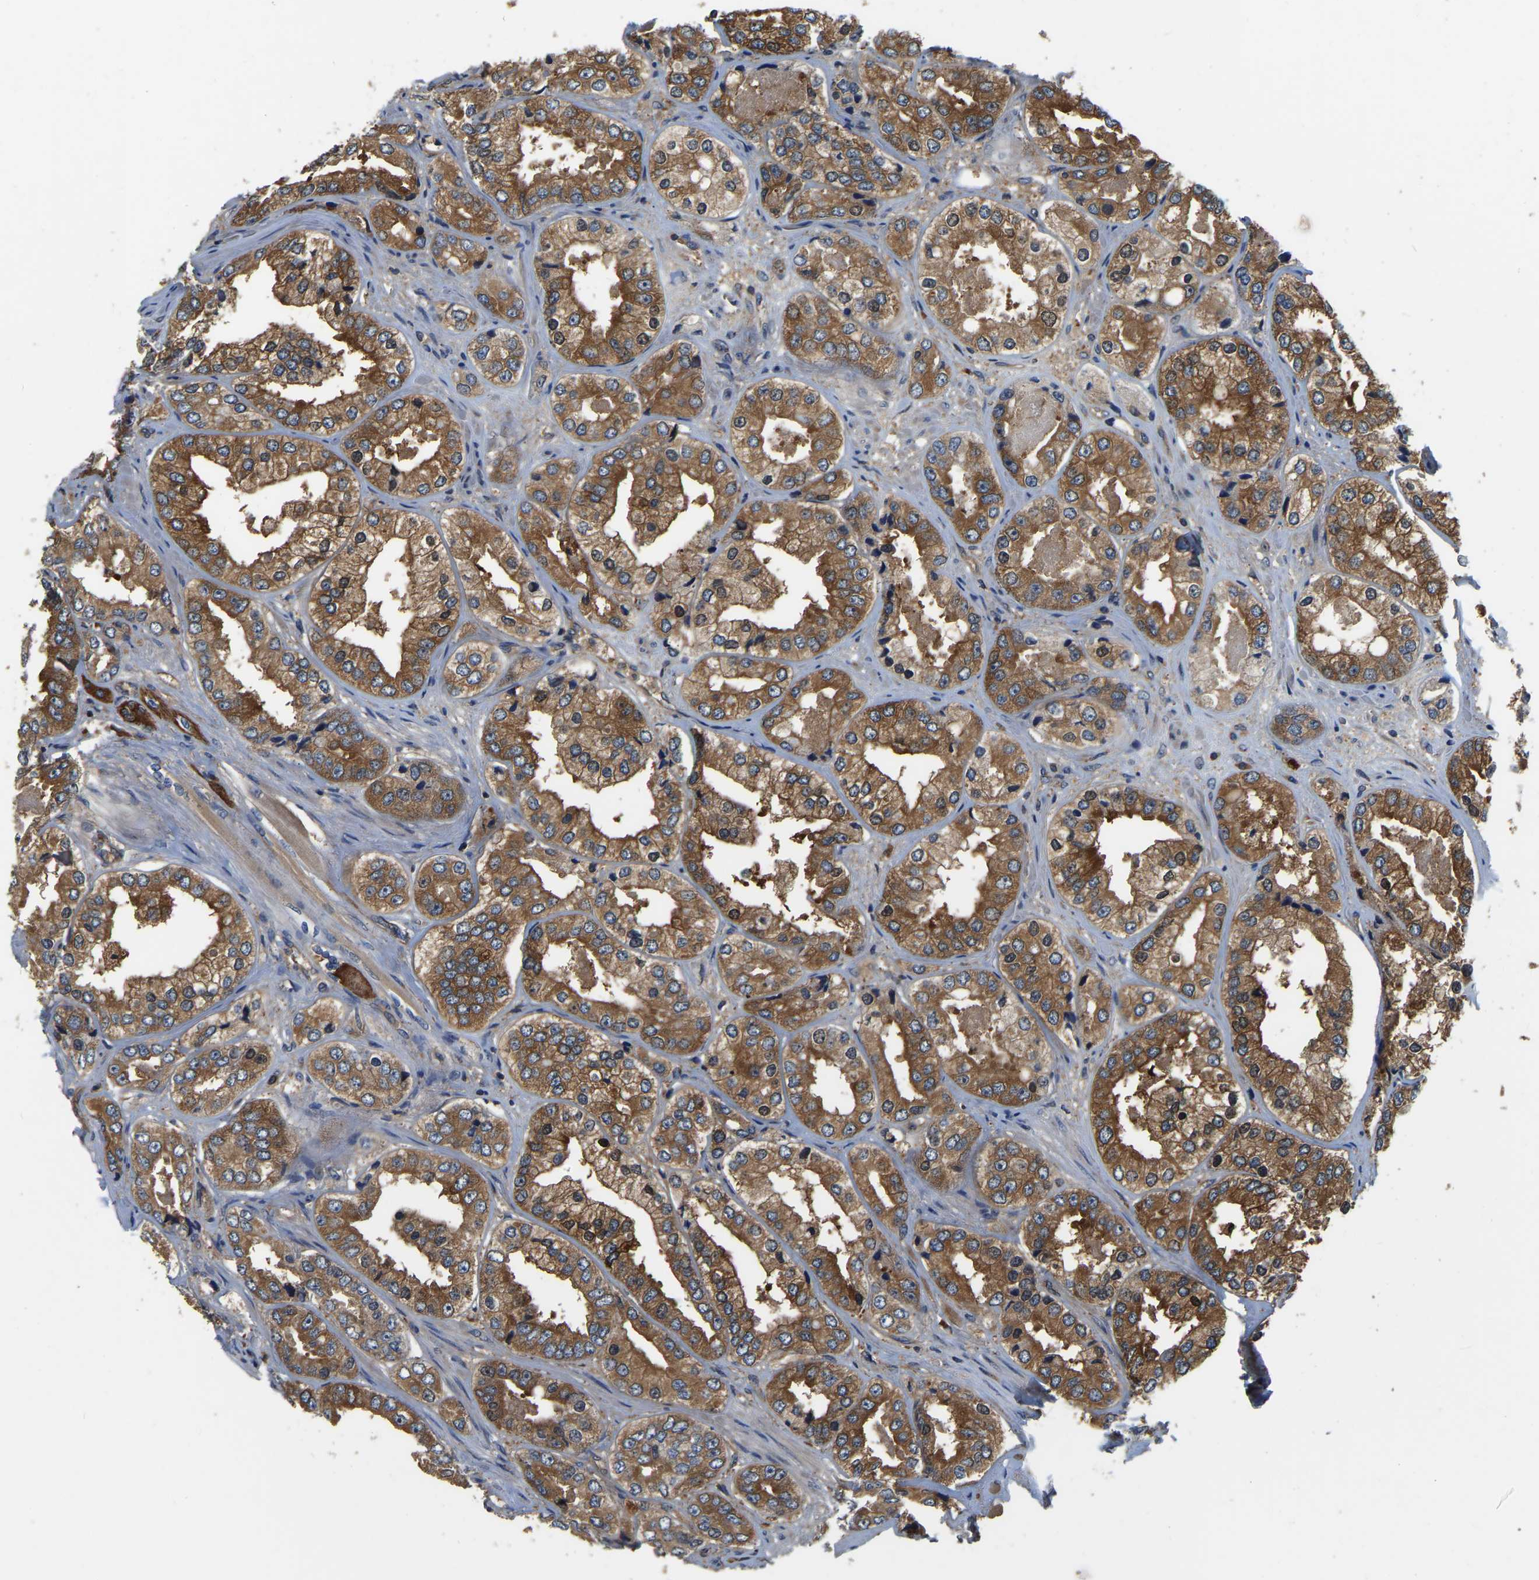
{"staining": {"intensity": "strong", "quantity": ">75%", "location": "cytoplasmic/membranous"}, "tissue": "prostate cancer", "cell_type": "Tumor cells", "image_type": "cancer", "snomed": [{"axis": "morphology", "description": "Adenocarcinoma, High grade"}, {"axis": "topography", "description": "Prostate"}], "caption": "Human high-grade adenocarcinoma (prostate) stained for a protein (brown) exhibits strong cytoplasmic/membranous positive expression in about >75% of tumor cells.", "gene": "GARS1", "patient": {"sex": "male", "age": 61}}